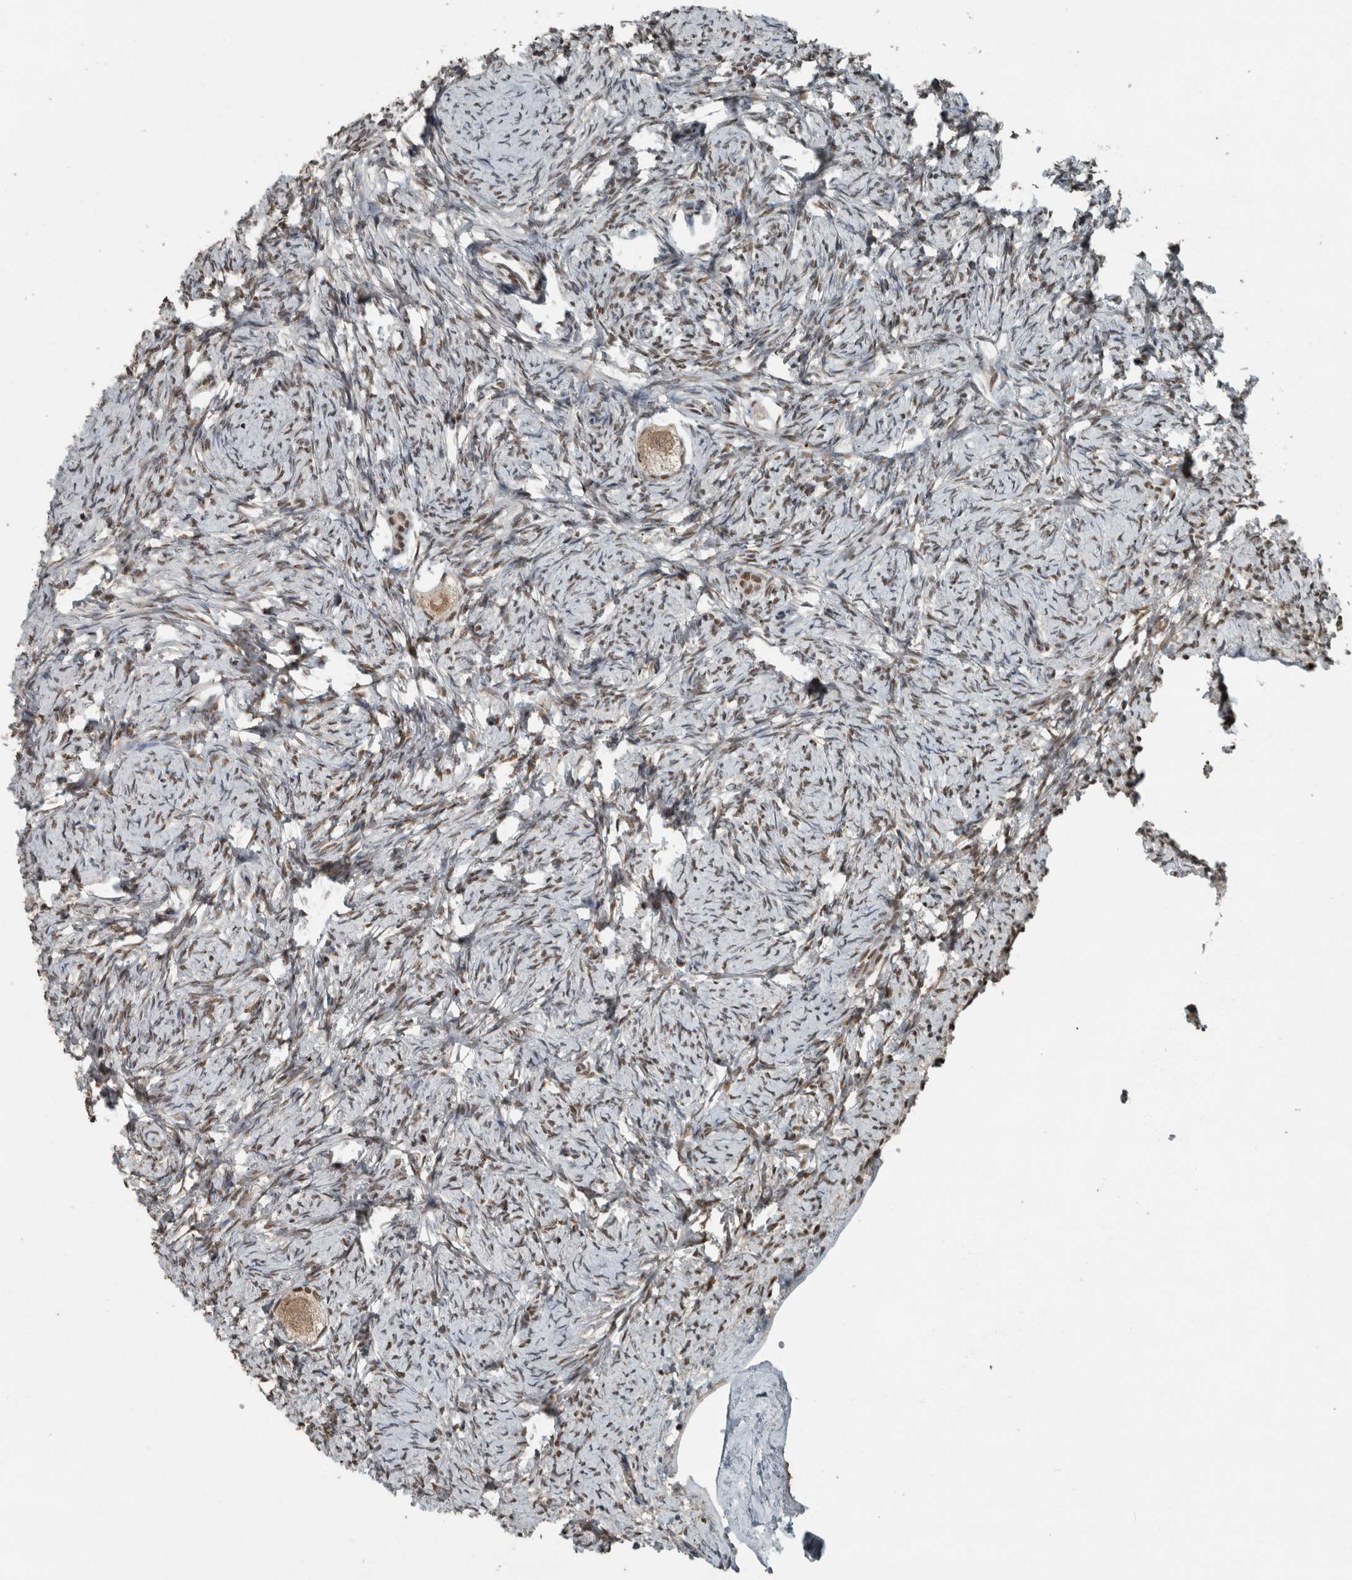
{"staining": {"intensity": "moderate", "quantity": ">75%", "location": "nuclear"}, "tissue": "ovary", "cell_type": "Follicle cells", "image_type": "normal", "snomed": [{"axis": "morphology", "description": "Normal tissue, NOS"}, {"axis": "topography", "description": "Ovary"}], "caption": "About >75% of follicle cells in normal ovary show moderate nuclear protein expression as visualized by brown immunohistochemical staining.", "gene": "ZNF24", "patient": {"sex": "female", "age": 34}}